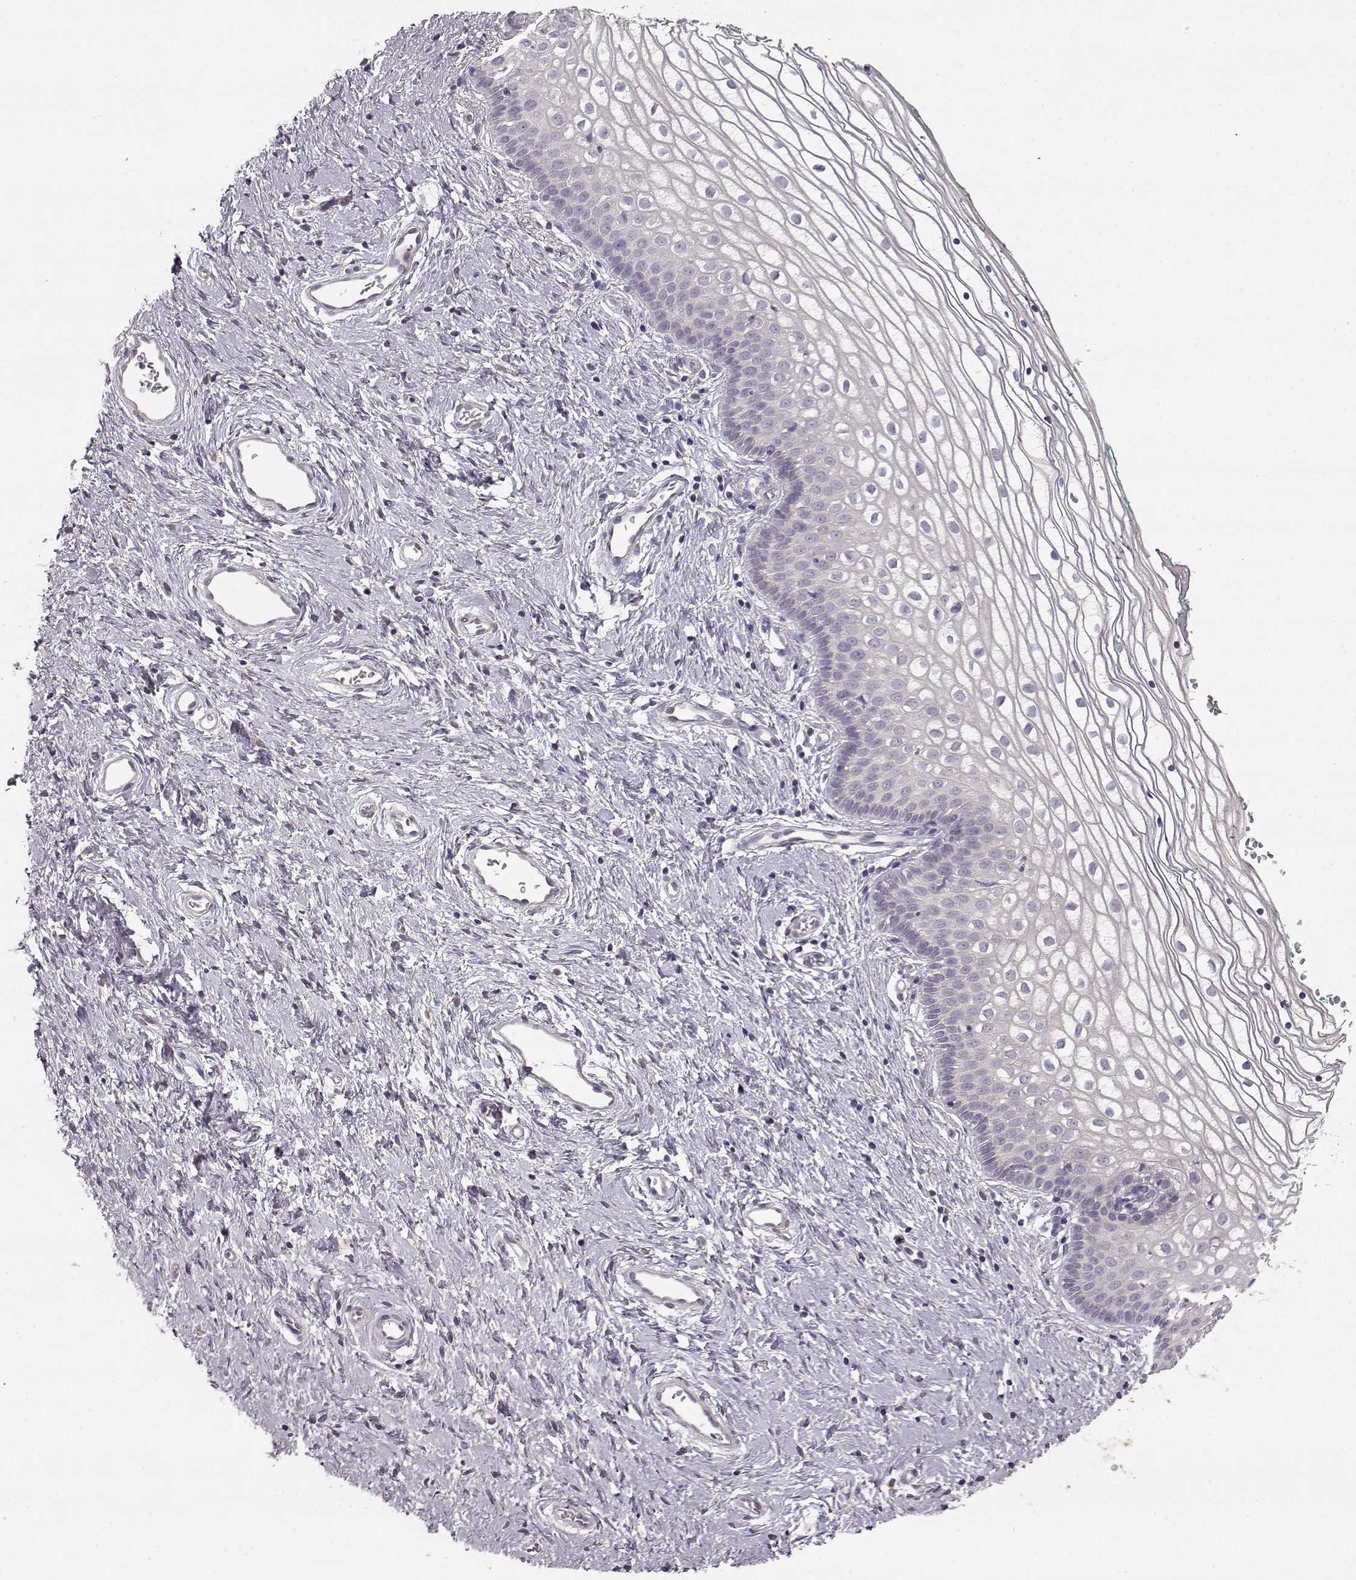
{"staining": {"intensity": "negative", "quantity": "none", "location": "none"}, "tissue": "vagina", "cell_type": "Squamous epithelial cells", "image_type": "normal", "snomed": [{"axis": "morphology", "description": "Normal tissue, NOS"}, {"axis": "topography", "description": "Vagina"}], "caption": "High power microscopy image of an immunohistochemistry photomicrograph of benign vagina, revealing no significant expression in squamous epithelial cells. (DAB (3,3'-diaminobenzidine) immunohistochemistry with hematoxylin counter stain).", "gene": "GHR", "patient": {"sex": "female", "age": 36}}